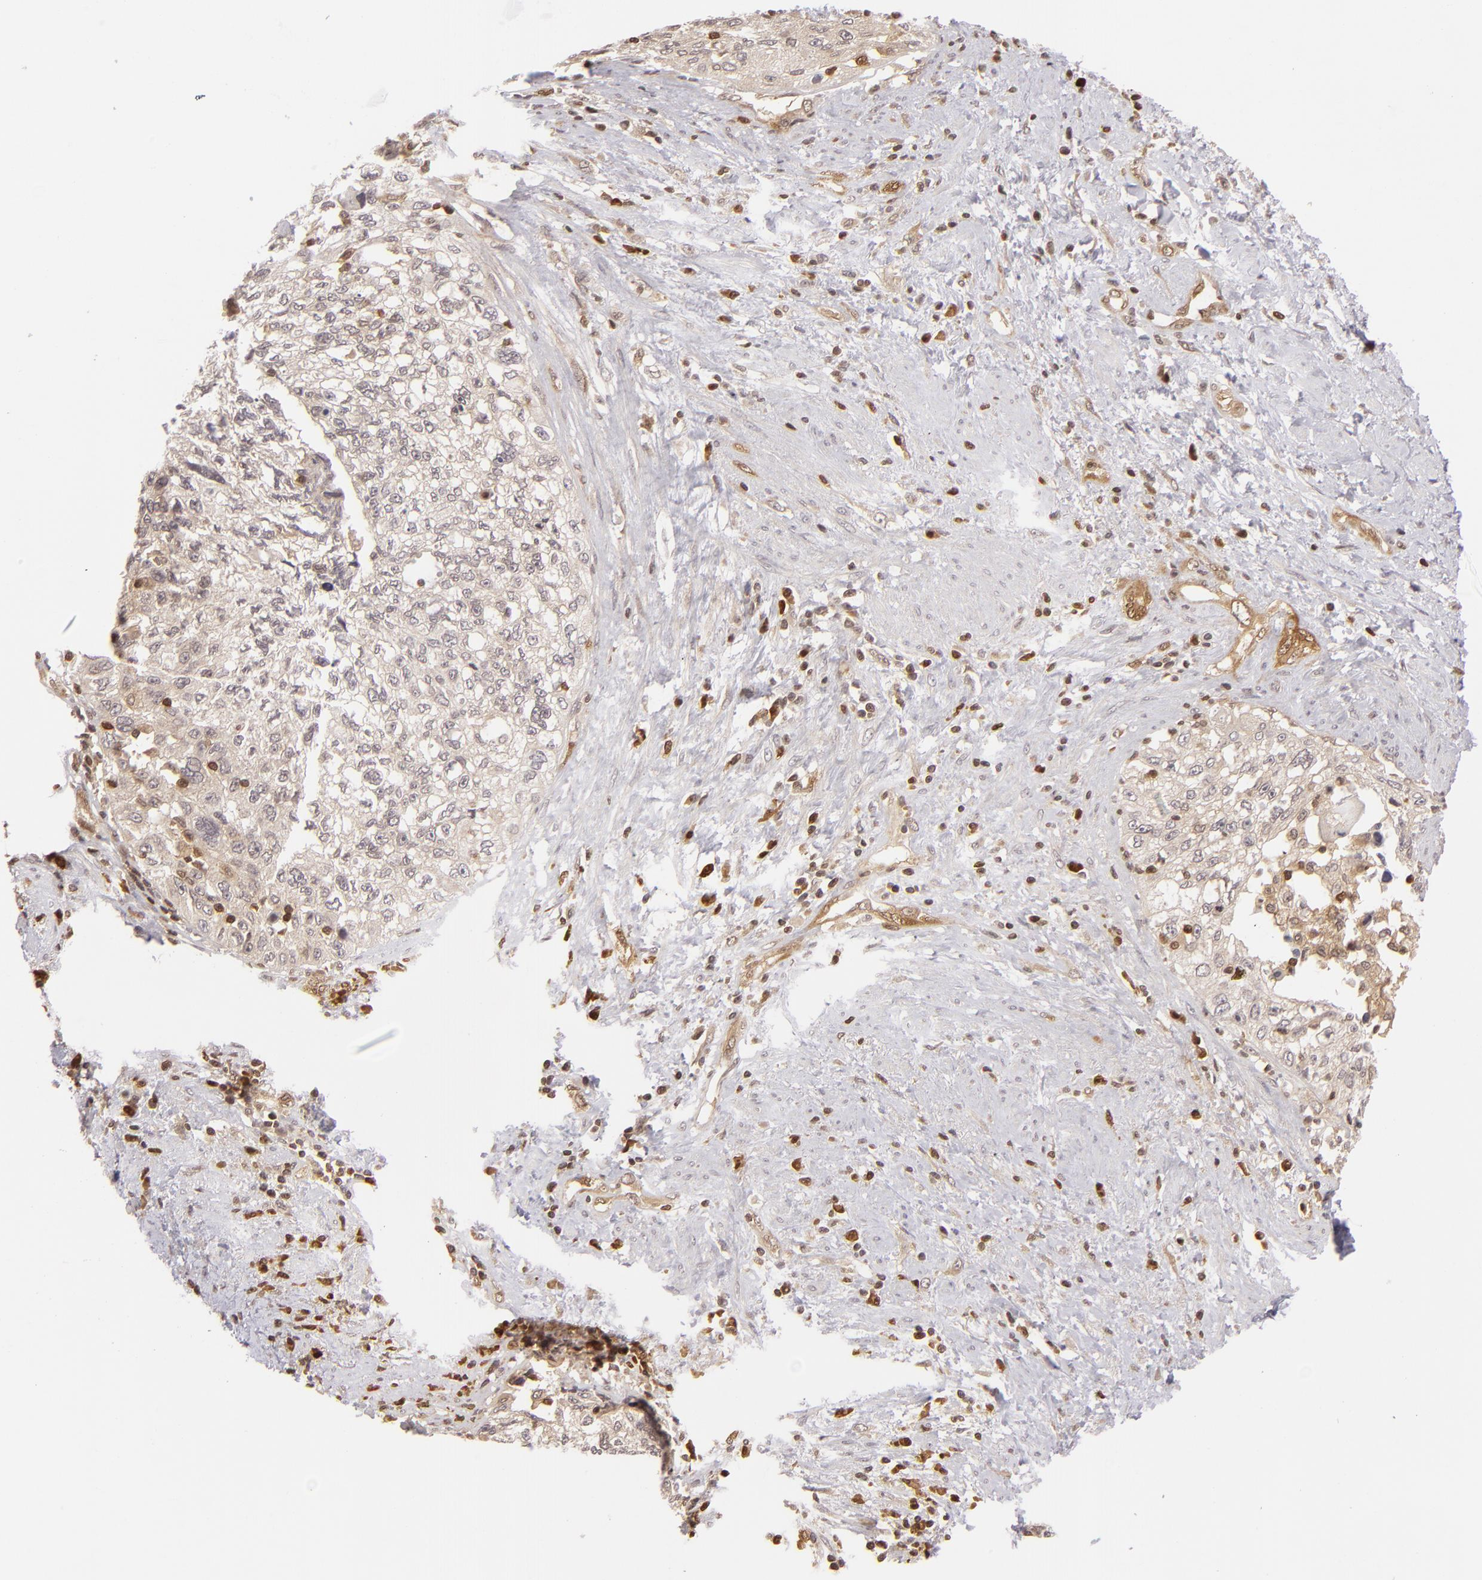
{"staining": {"intensity": "weak", "quantity": "<25%", "location": "cytoplasmic/membranous"}, "tissue": "cervical cancer", "cell_type": "Tumor cells", "image_type": "cancer", "snomed": [{"axis": "morphology", "description": "Squamous cell carcinoma, NOS"}, {"axis": "topography", "description": "Cervix"}], "caption": "Micrograph shows no significant protein expression in tumor cells of cervical cancer.", "gene": "ZBTB33", "patient": {"sex": "female", "age": 57}}